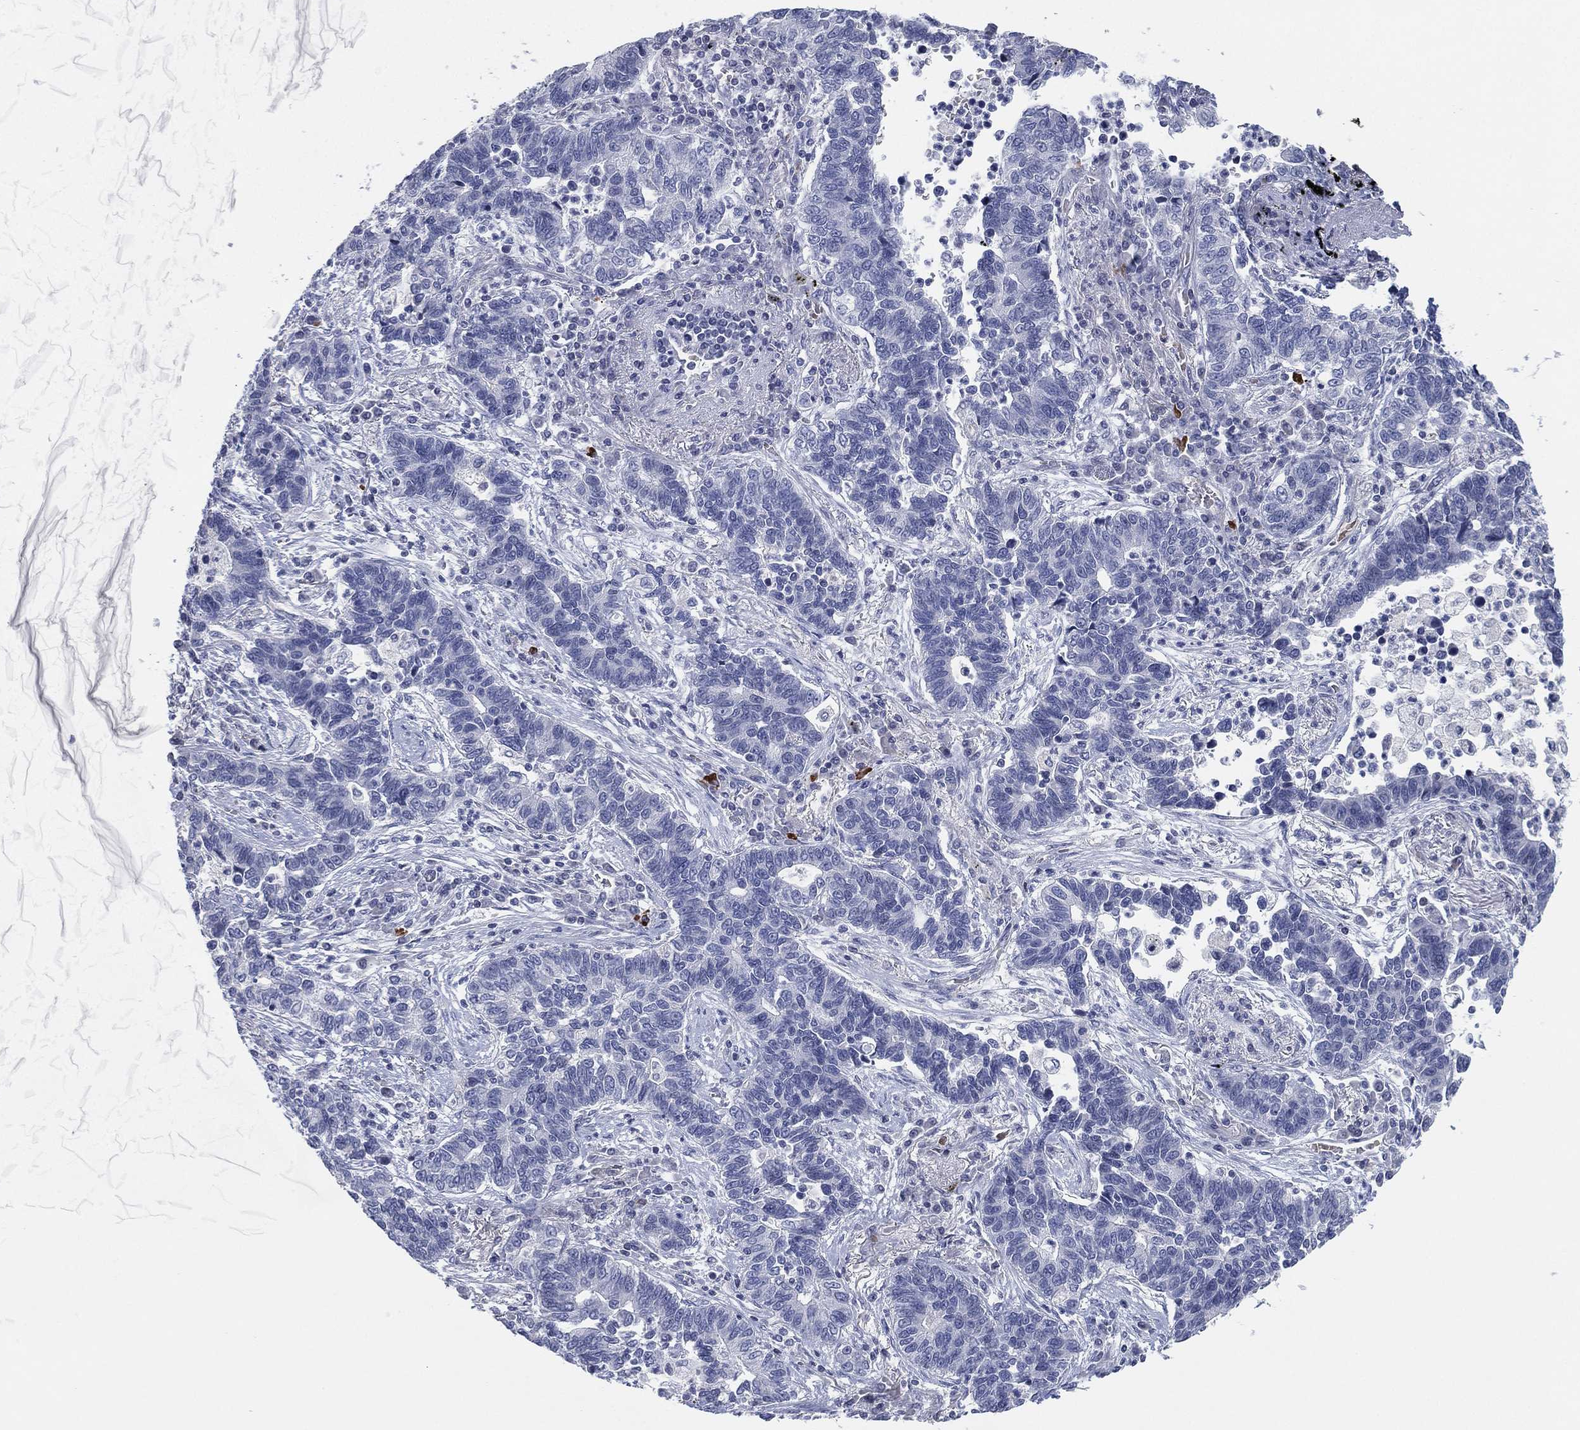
{"staining": {"intensity": "negative", "quantity": "none", "location": "none"}, "tissue": "lung cancer", "cell_type": "Tumor cells", "image_type": "cancer", "snomed": [{"axis": "morphology", "description": "Adenocarcinoma, NOS"}, {"axis": "topography", "description": "Lung"}], "caption": "Human lung adenocarcinoma stained for a protein using IHC shows no positivity in tumor cells.", "gene": "CFTR", "patient": {"sex": "female", "age": 57}}